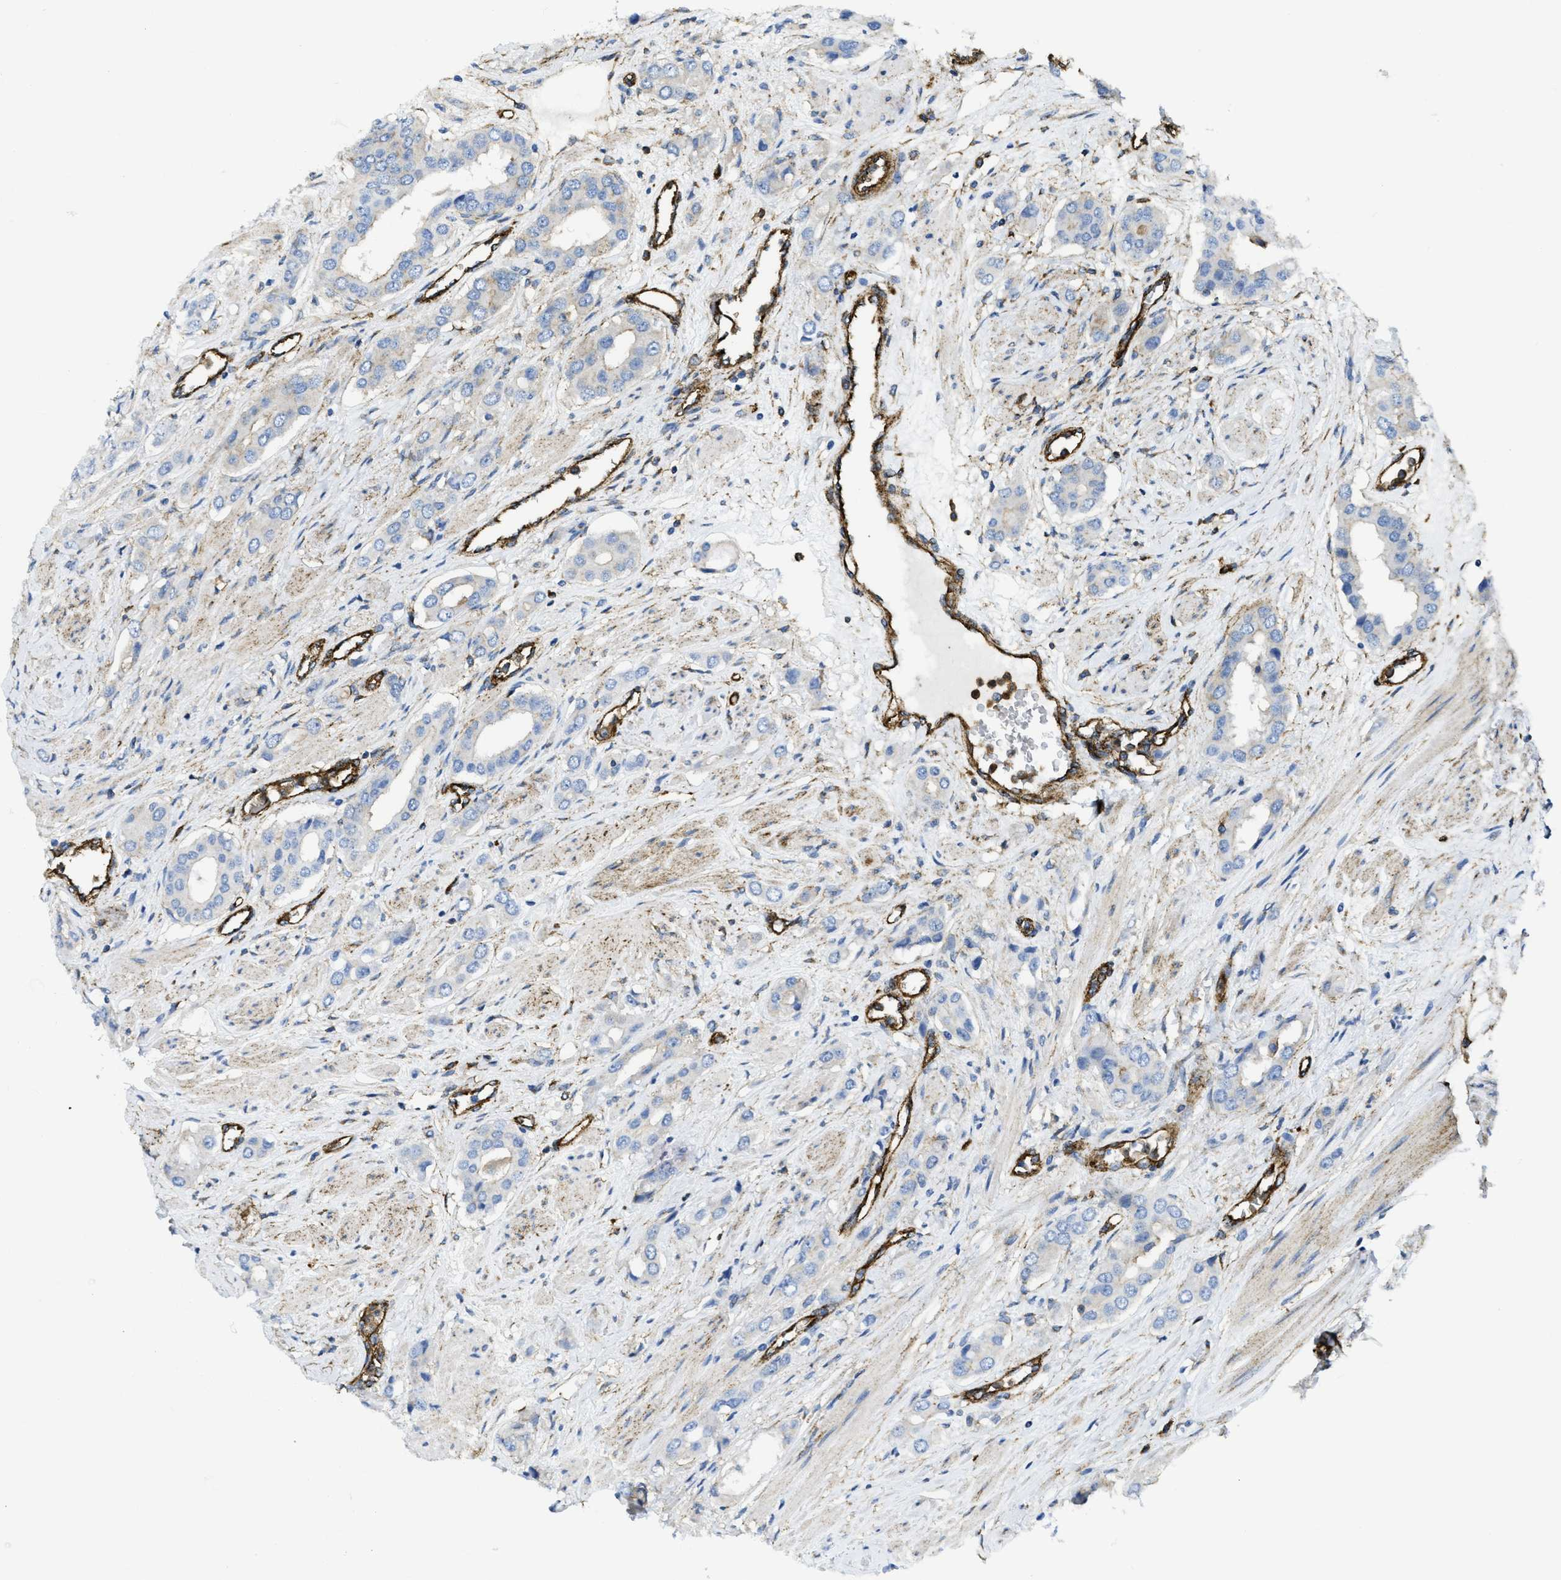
{"staining": {"intensity": "negative", "quantity": "none", "location": "none"}, "tissue": "prostate cancer", "cell_type": "Tumor cells", "image_type": "cancer", "snomed": [{"axis": "morphology", "description": "Adenocarcinoma, High grade"}, {"axis": "topography", "description": "Prostate"}], "caption": "Tumor cells show no significant expression in prostate adenocarcinoma (high-grade). (DAB (3,3'-diaminobenzidine) IHC, high magnification).", "gene": "HIP1", "patient": {"sex": "male", "age": 52}}